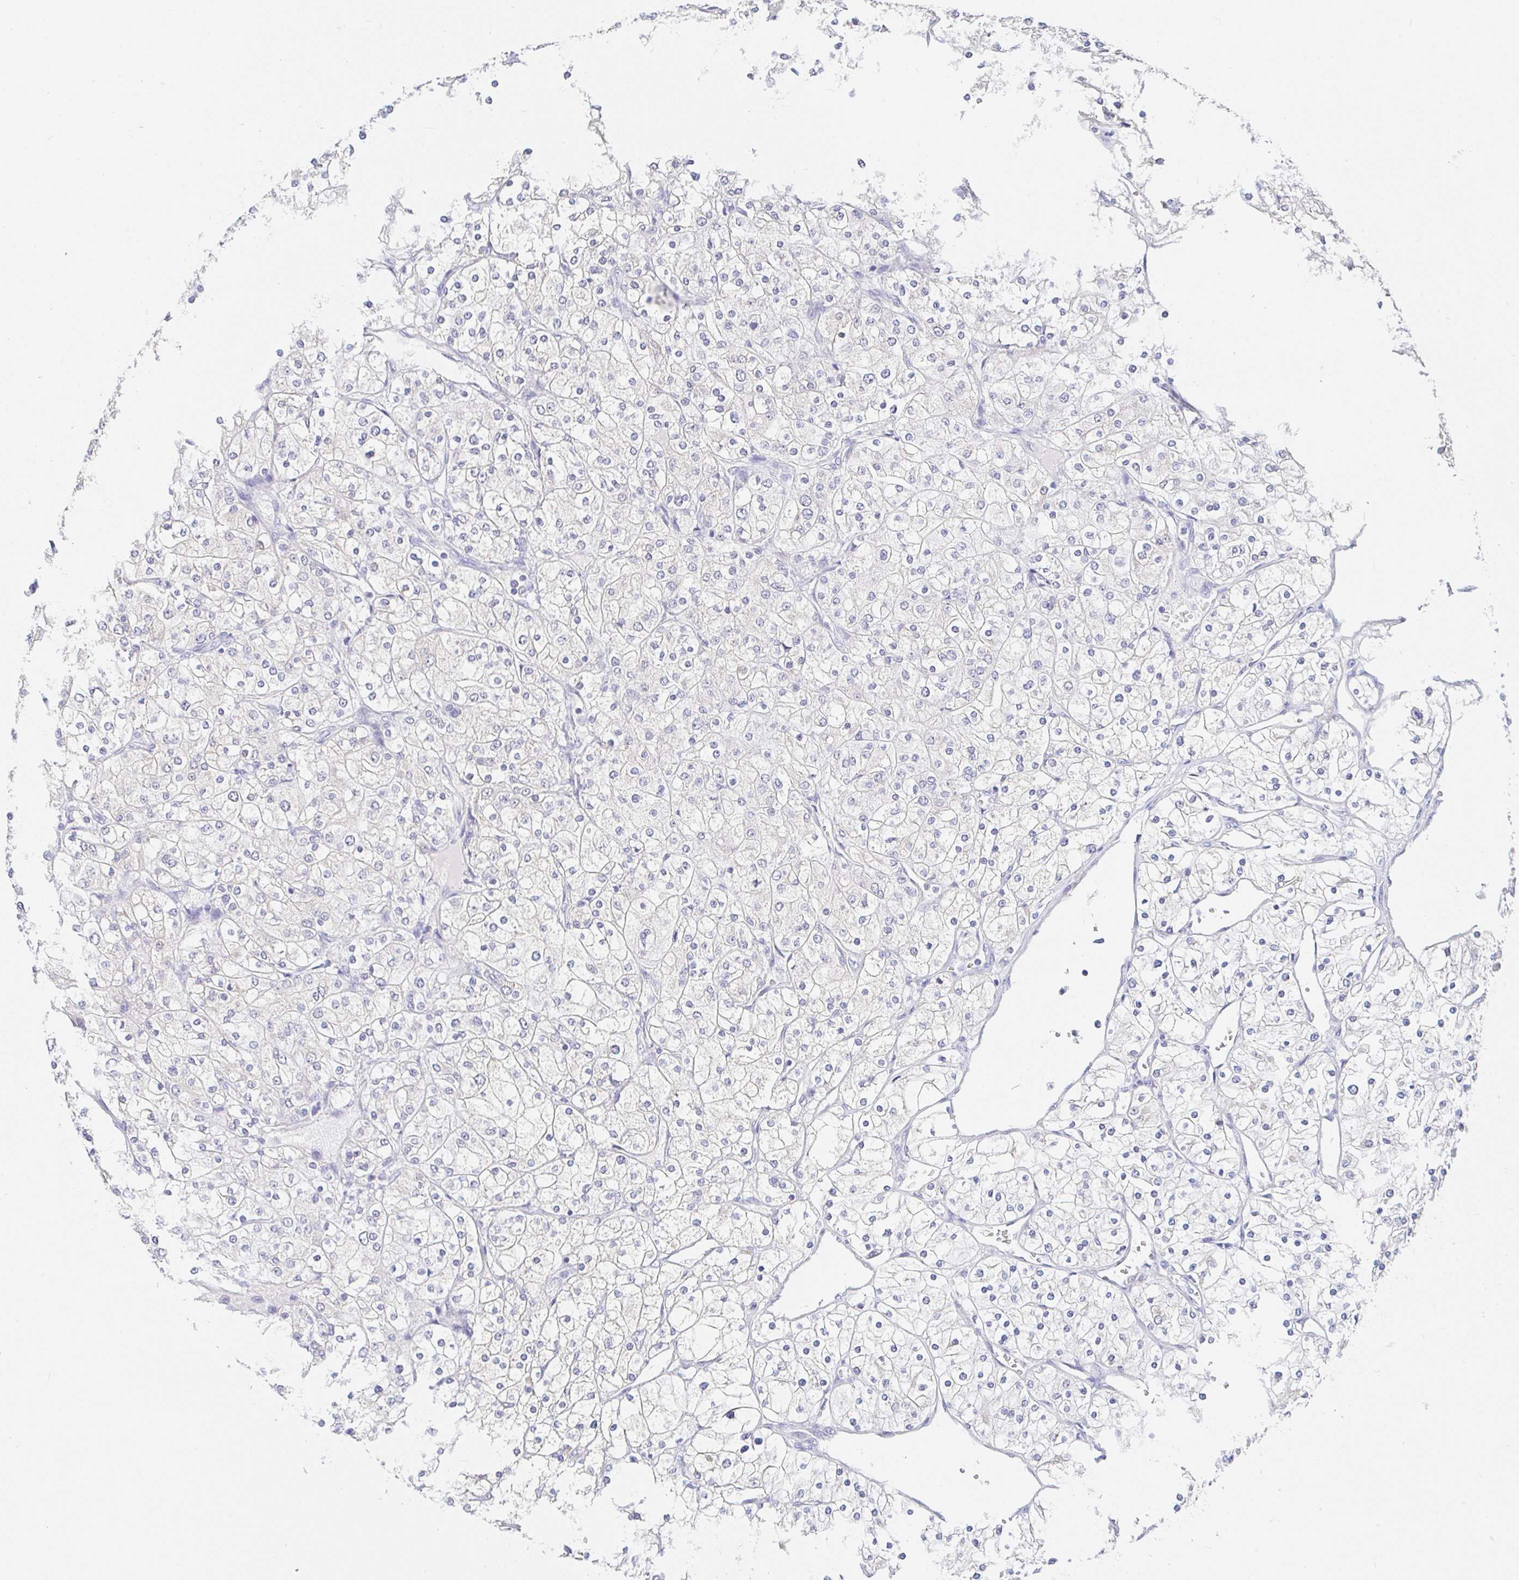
{"staining": {"intensity": "negative", "quantity": "none", "location": "none"}, "tissue": "renal cancer", "cell_type": "Tumor cells", "image_type": "cancer", "snomed": [{"axis": "morphology", "description": "Adenocarcinoma, NOS"}, {"axis": "topography", "description": "Kidney"}], "caption": "Immunohistochemistry (IHC) histopathology image of neoplastic tissue: adenocarcinoma (renal) stained with DAB displays no significant protein staining in tumor cells.", "gene": "PDE6B", "patient": {"sex": "male", "age": 80}}